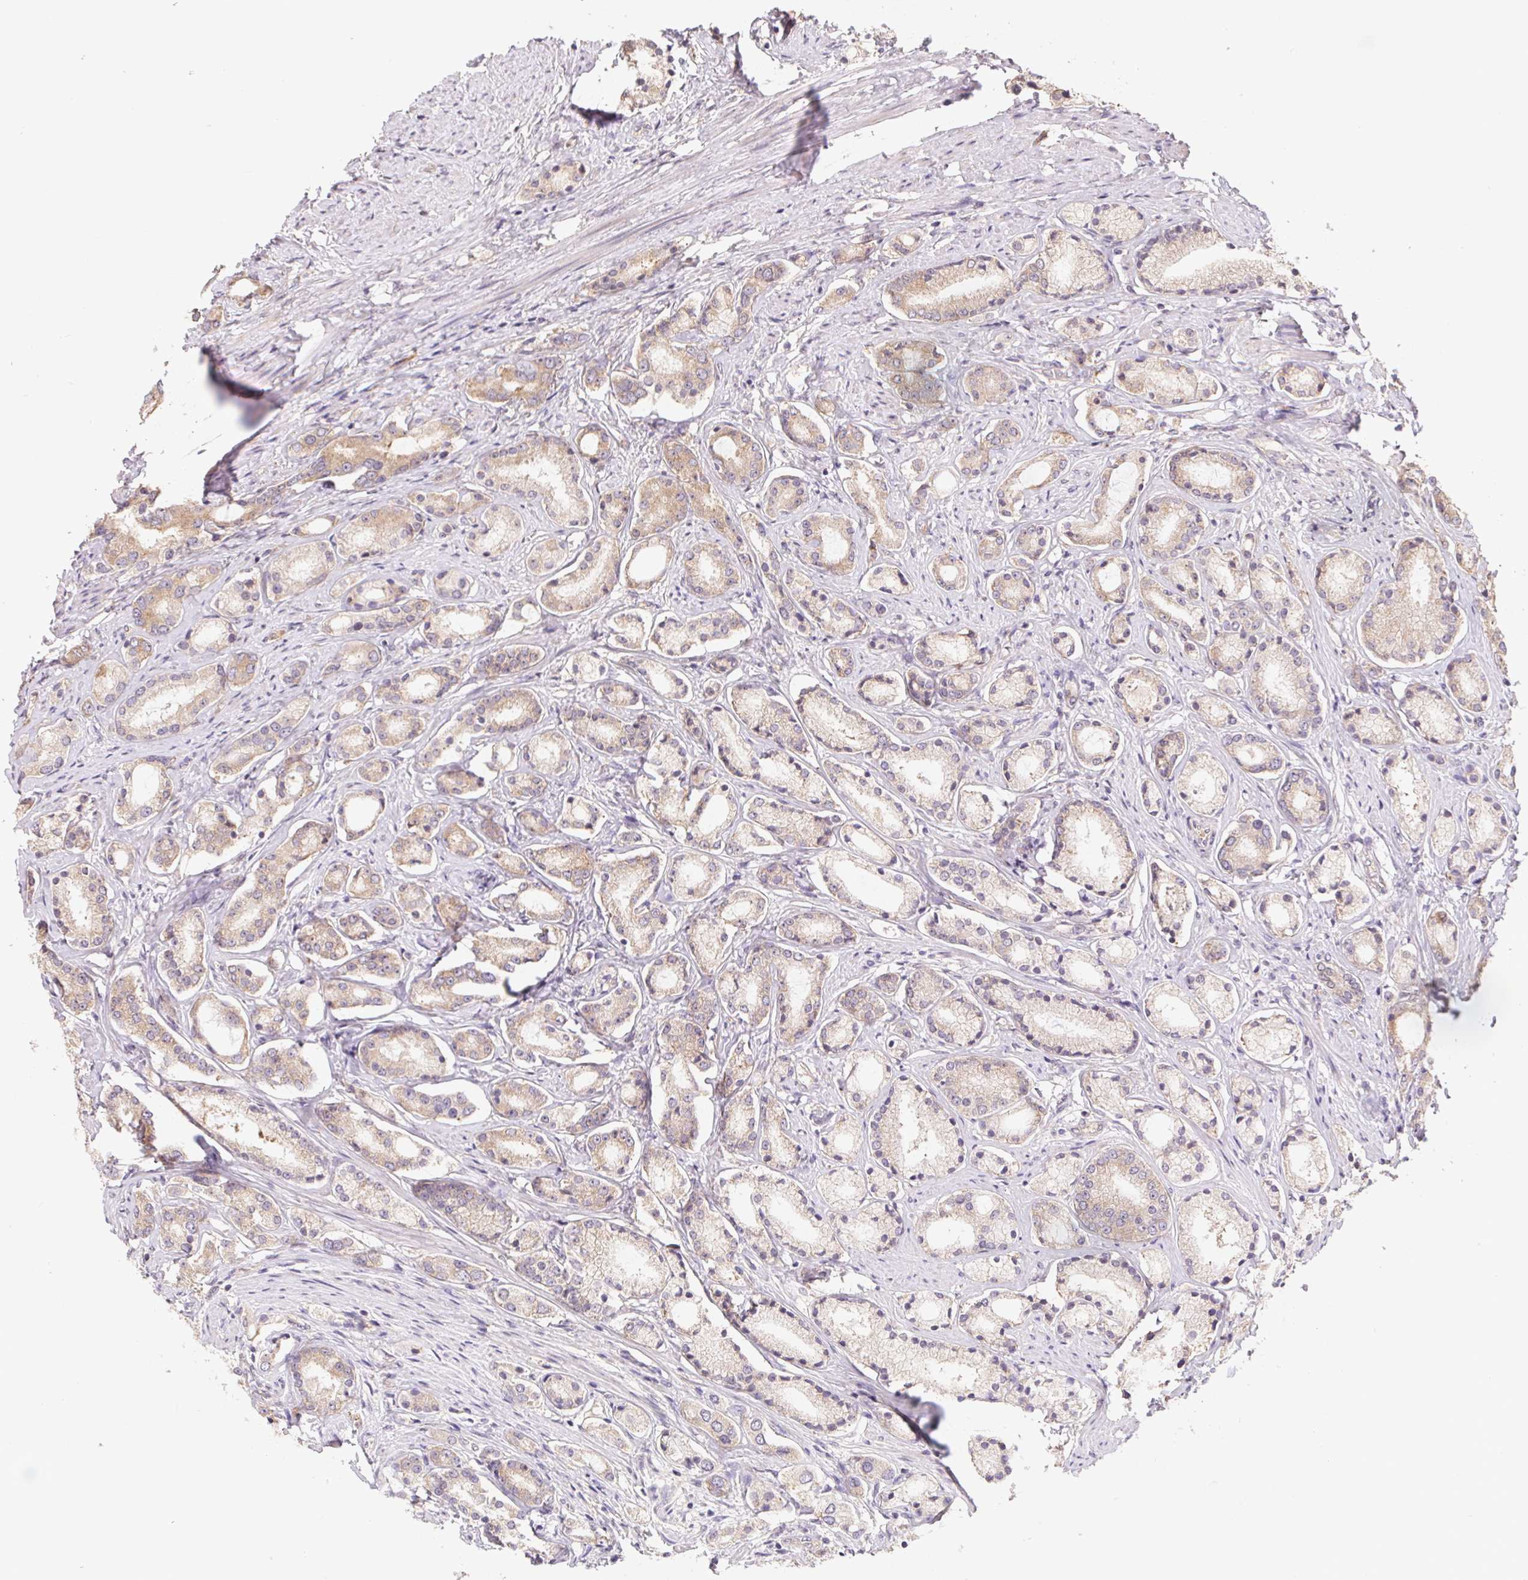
{"staining": {"intensity": "weak", "quantity": ">75%", "location": "cytoplasmic/membranous"}, "tissue": "prostate cancer", "cell_type": "Tumor cells", "image_type": "cancer", "snomed": [{"axis": "morphology", "description": "Adenocarcinoma, High grade"}, {"axis": "topography", "description": "Prostate"}], "caption": "A micrograph showing weak cytoplasmic/membranous positivity in about >75% of tumor cells in prostate cancer (high-grade adenocarcinoma), as visualized by brown immunohistochemical staining.", "gene": "RPL27A", "patient": {"sex": "male", "age": 63}}